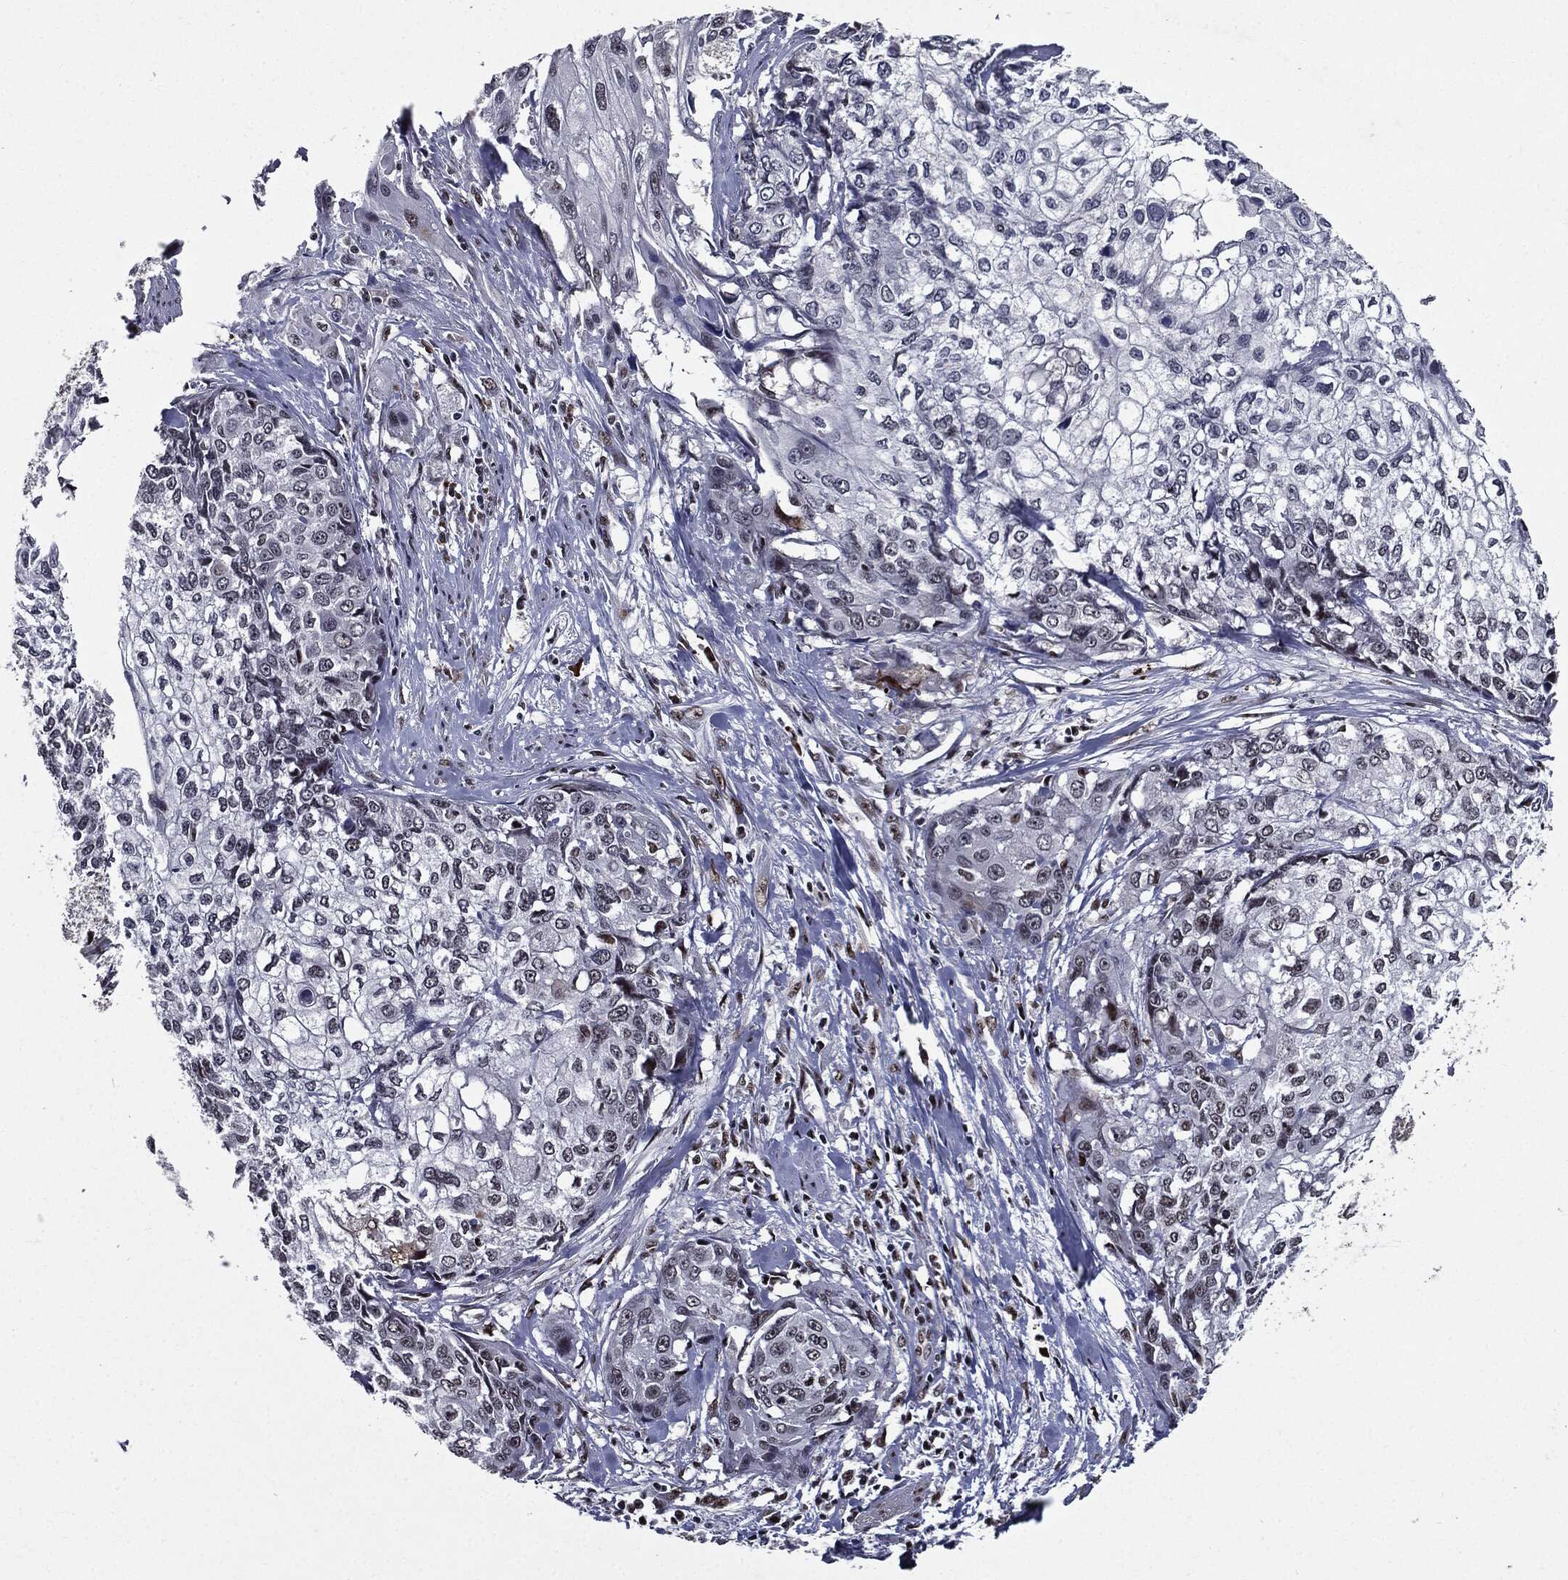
{"staining": {"intensity": "negative", "quantity": "none", "location": "none"}, "tissue": "cervical cancer", "cell_type": "Tumor cells", "image_type": "cancer", "snomed": [{"axis": "morphology", "description": "Squamous cell carcinoma, NOS"}, {"axis": "topography", "description": "Cervix"}], "caption": "A high-resolution photomicrograph shows immunohistochemistry staining of cervical squamous cell carcinoma, which demonstrates no significant positivity in tumor cells.", "gene": "ZFP91", "patient": {"sex": "female", "age": 58}}